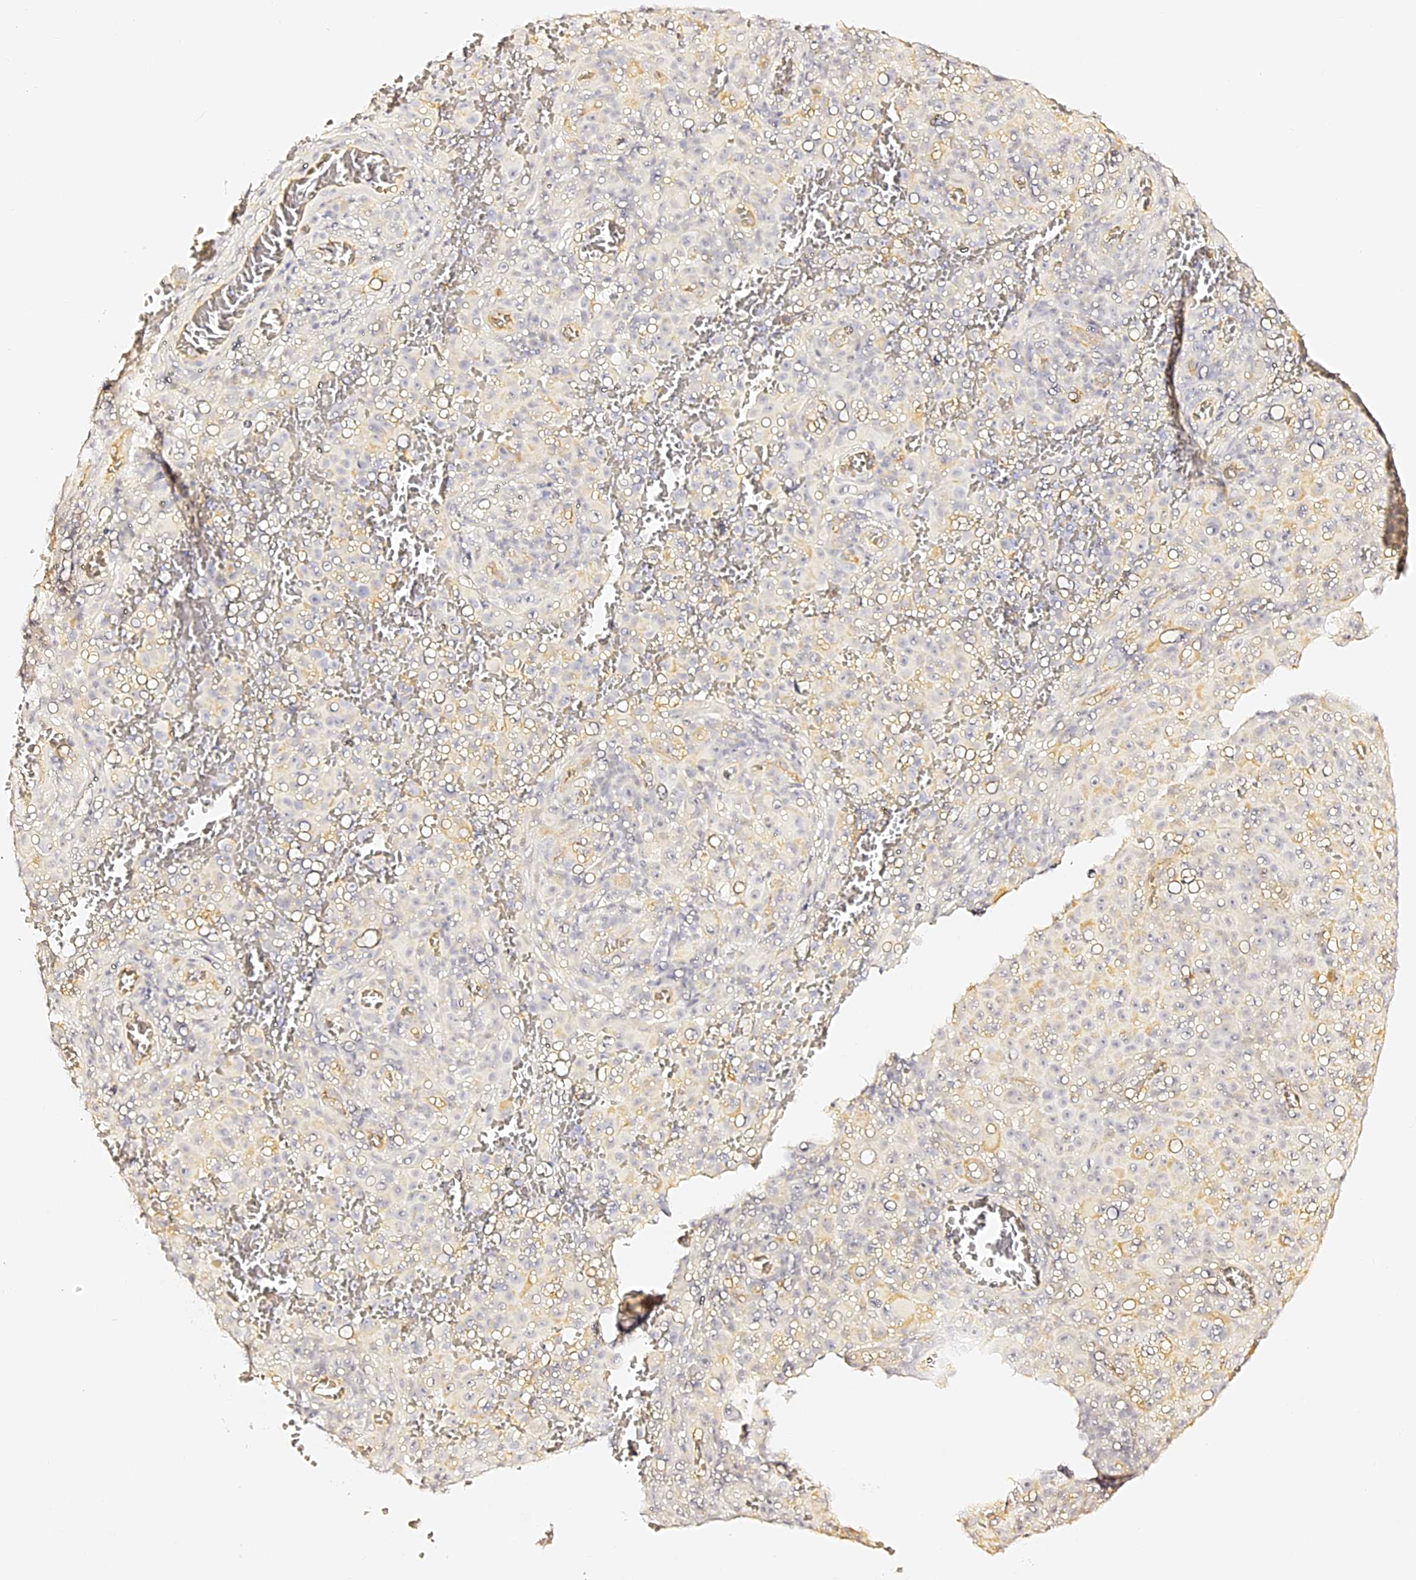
{"staining": {"intensity": "negative", "quantity": "none", "location": "none"}, "tissue": "melanoma", "cell_type": "Tumor cells", "image_type": "cancer", "snomed": [{"axis": "morphology", "description": "Malignant melanoma, NOS"}, {"axis": "topography", "description": "Skin"}], "caption": "Malignant melanoma was stained to show a protein in brown. There is no significant positivity in tumor cells.", "gene": "SLC1A3", "patient": {"sex": "female", "age": 82}}